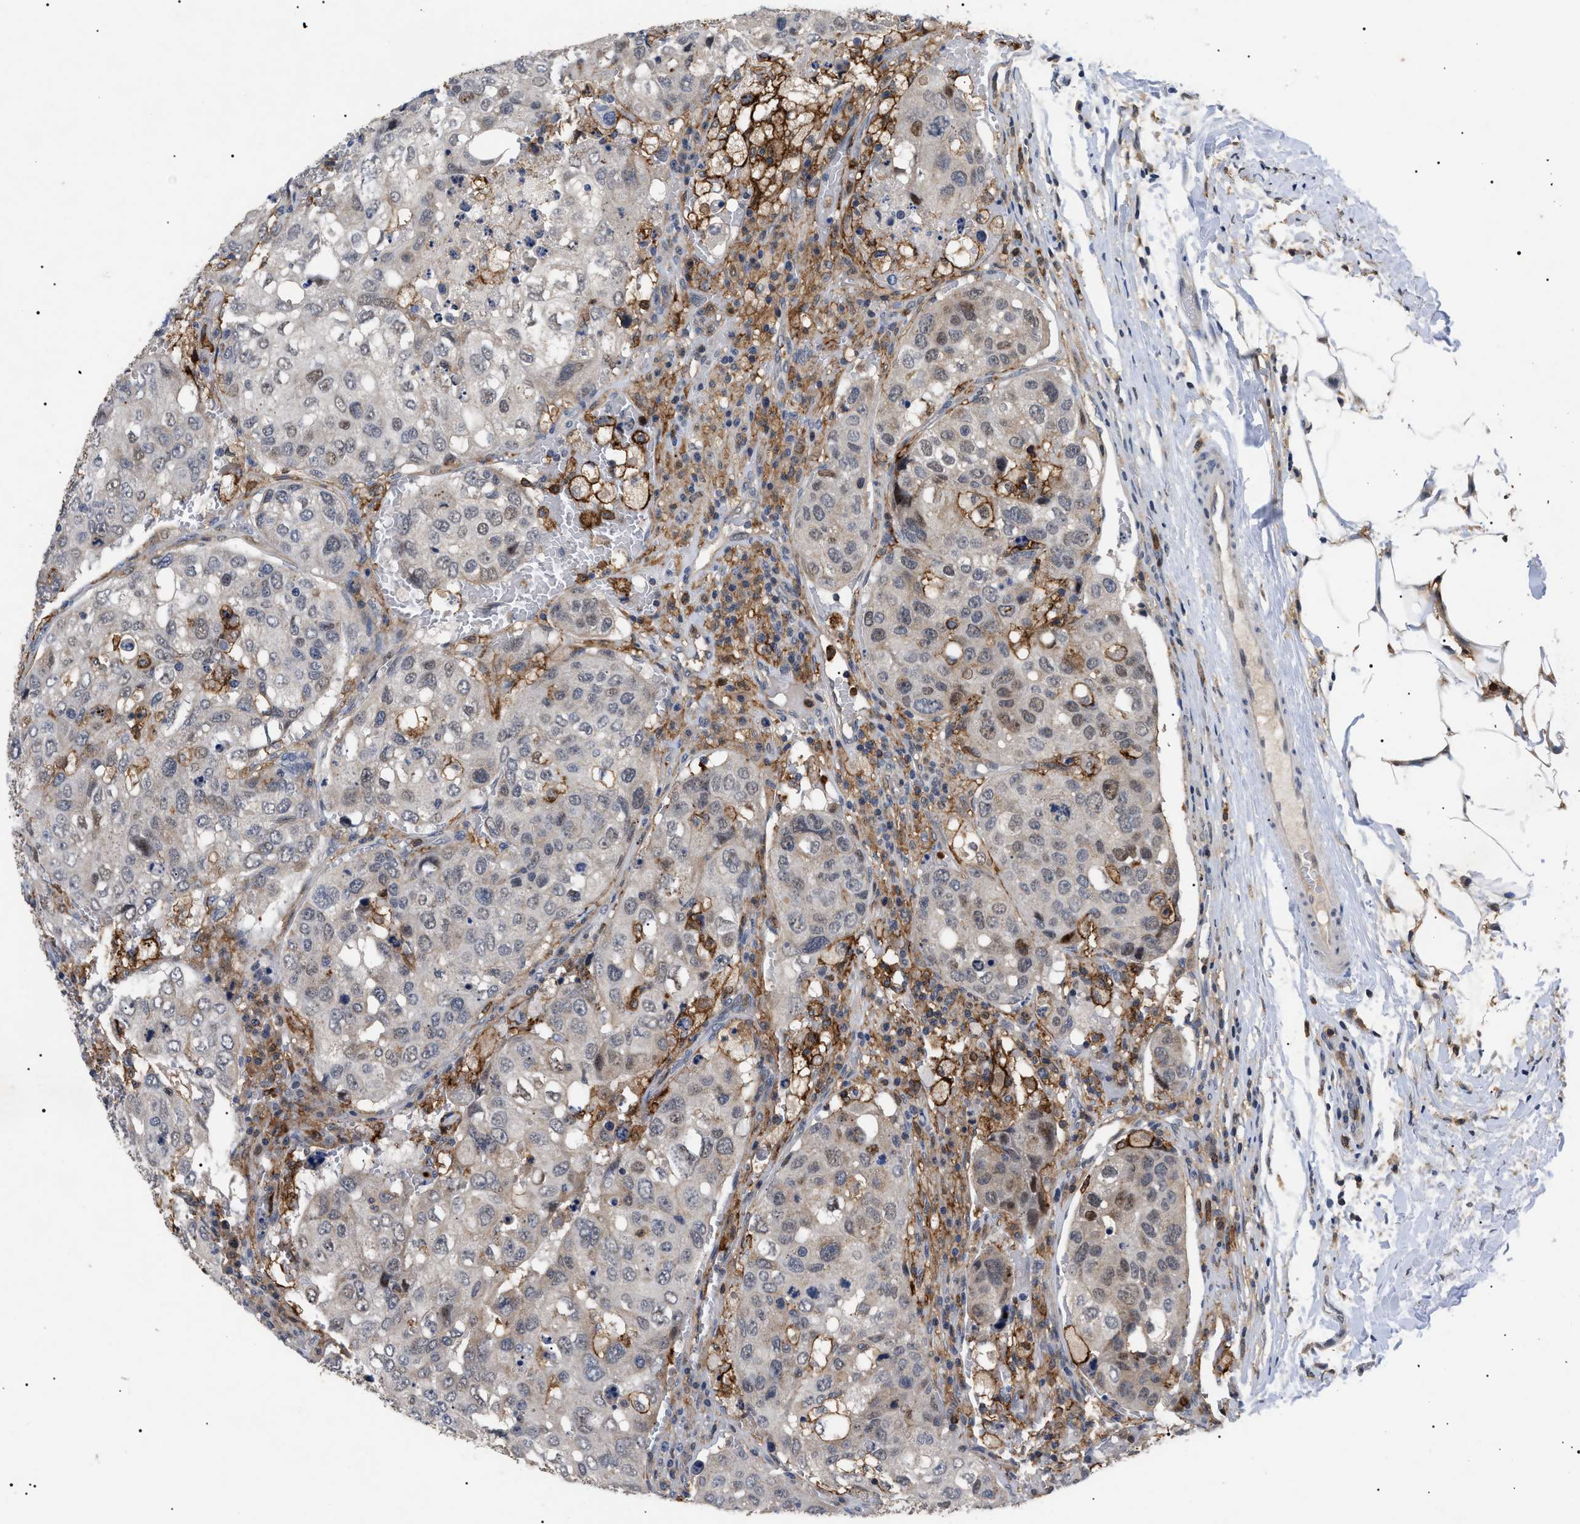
{"staining": {"intensity": "weak", "quantity": "25%-75%", "location": "cytoplasmic/membranous"}, "tissue": "urothelial cancer", "cell_type": "Tumor cells", "image_type": "cancer", "snomed": [{"axis": "morphology", "description": "Urothelial carcinoma, High grade"}, {"axis": "topography", "description": "Lymph node"}, {"axis": "topography", "description": "Urinary bladder"}], "caption": "Protein expression analysis of human urothelial carcinoma (high-grade) reveals weak cytoplasmic/membranous staining in about 25%-75% of tumor cells. (Stains: DAB (3,3'-diaminobenzidine) in brown, nuclei in blue, Microscopy: brightfield microscopy at high magnification).", "gene": "CD300A", "patient": {"sex": "male", "age": 51}}